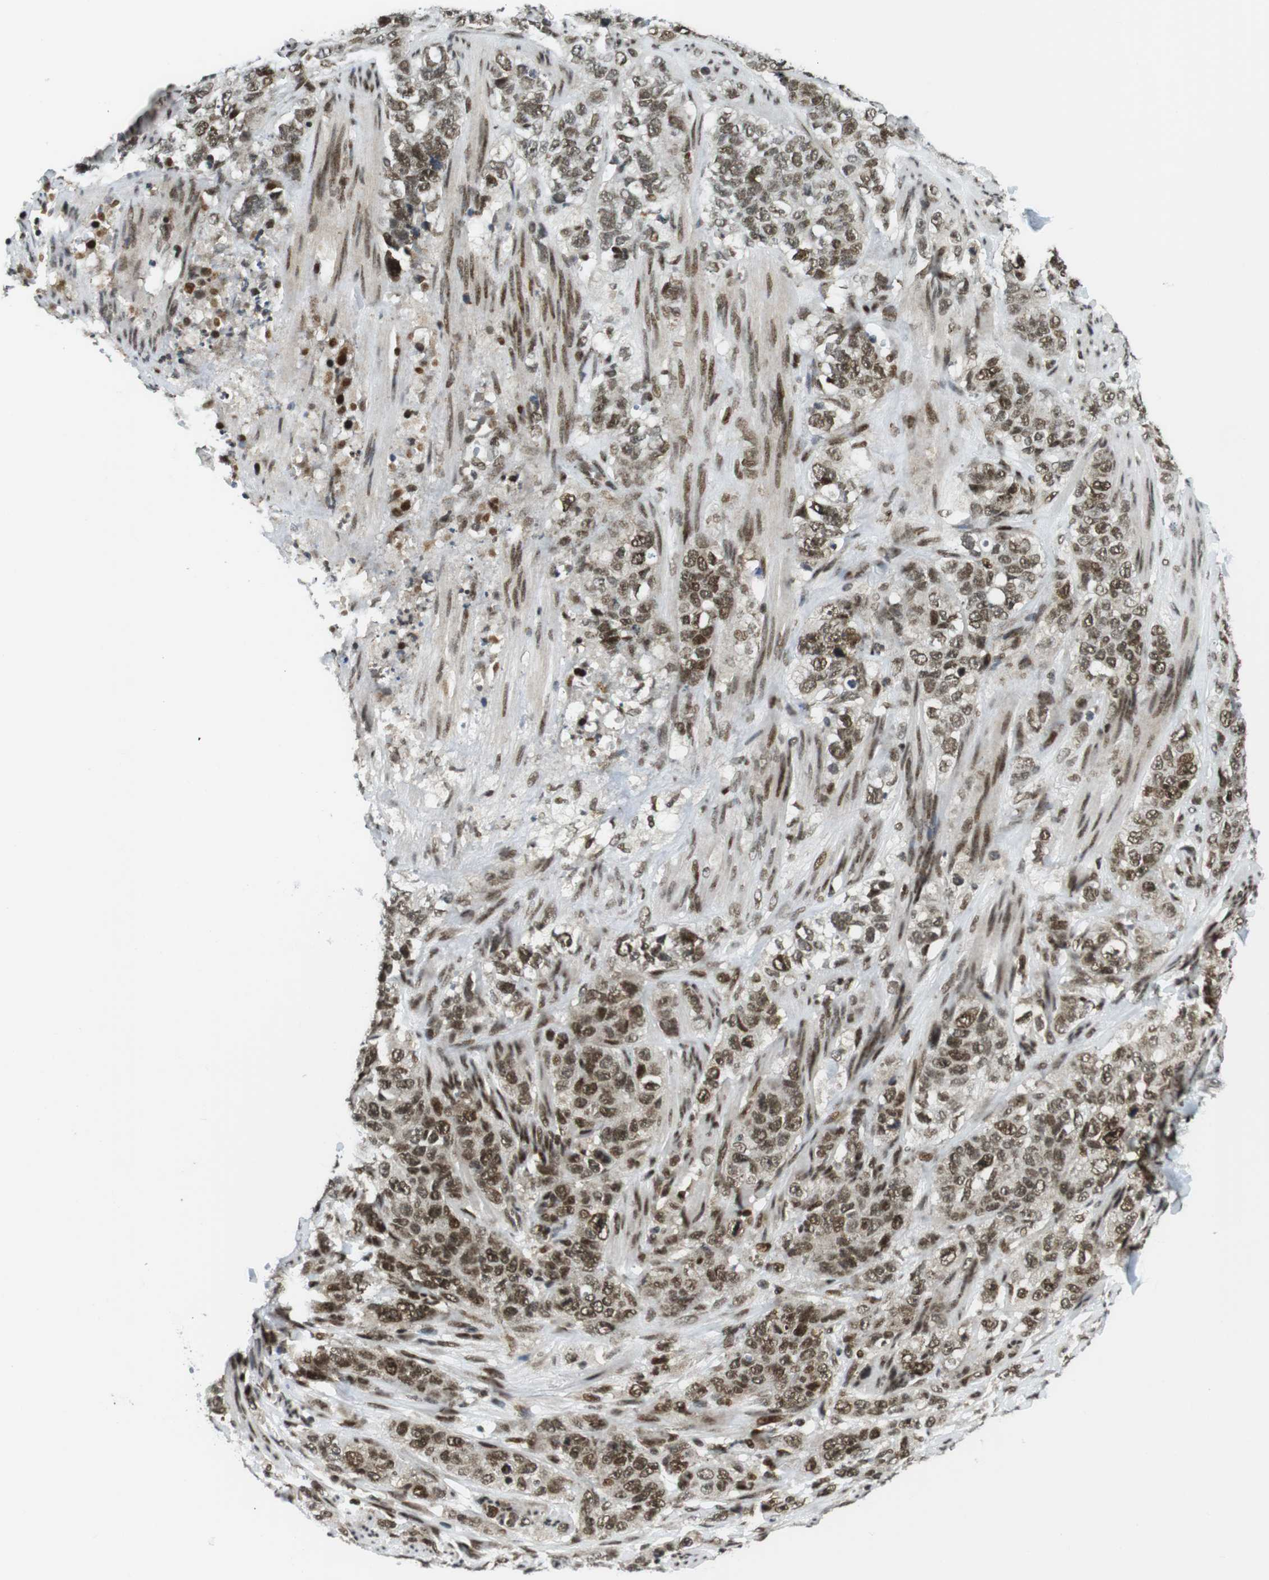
{"staining": {"intensity": "moderate", "quantity": ">75%", "location": "nuclear"}, "tissue": "stomach cancer", "cell_type": "Tumor cells", "image_type": "cancer", "snomed": [{"axis": "morphology", "description": "Adenocarcinoma, NOS"}, {"axis": "topography", "description": "Stomach"}], "caption": "Immunohistochemical staining of stomach cancer displays medium levels of moderate nuclear expression in approximately >75% of tumor cells.", "gene": "CDC27", "patient": {"sex": "male", "age": 48}}